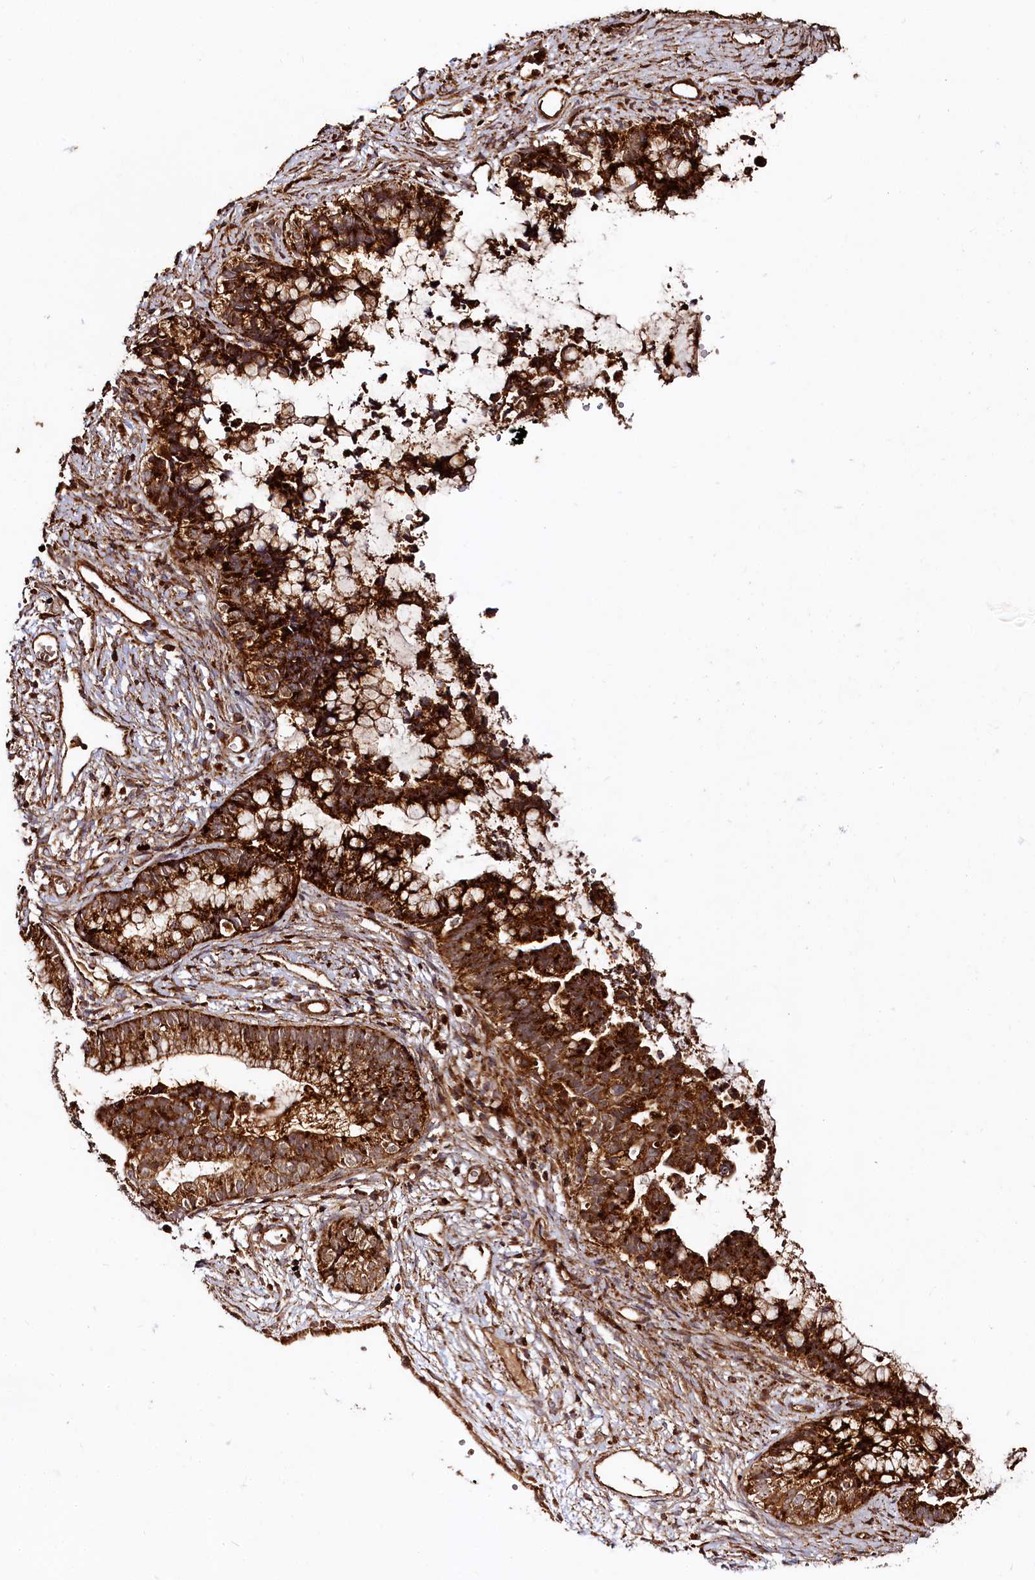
{"staining": {"intensity": "strong", "quantity": ">75%", "location": "cytoplasmic/membranous"}, "tissue": "cervical cancer", "cell_type": "Tumor cells", "image_type": "cancer", "snomed": [{"axis": "morphology", "description": "Adenocarcinoma, NOS"}, {"axis": "topography", "description": "Cervix"}], "caption": "The micrograph reveals a brown stain indicating the presence of a protein in the cytoplasmic/membranous of tumor cells in cervical cancer (adenocarcinoma).", "gene": "WDR73", "patient": {"sex": "female", "age": 44}}